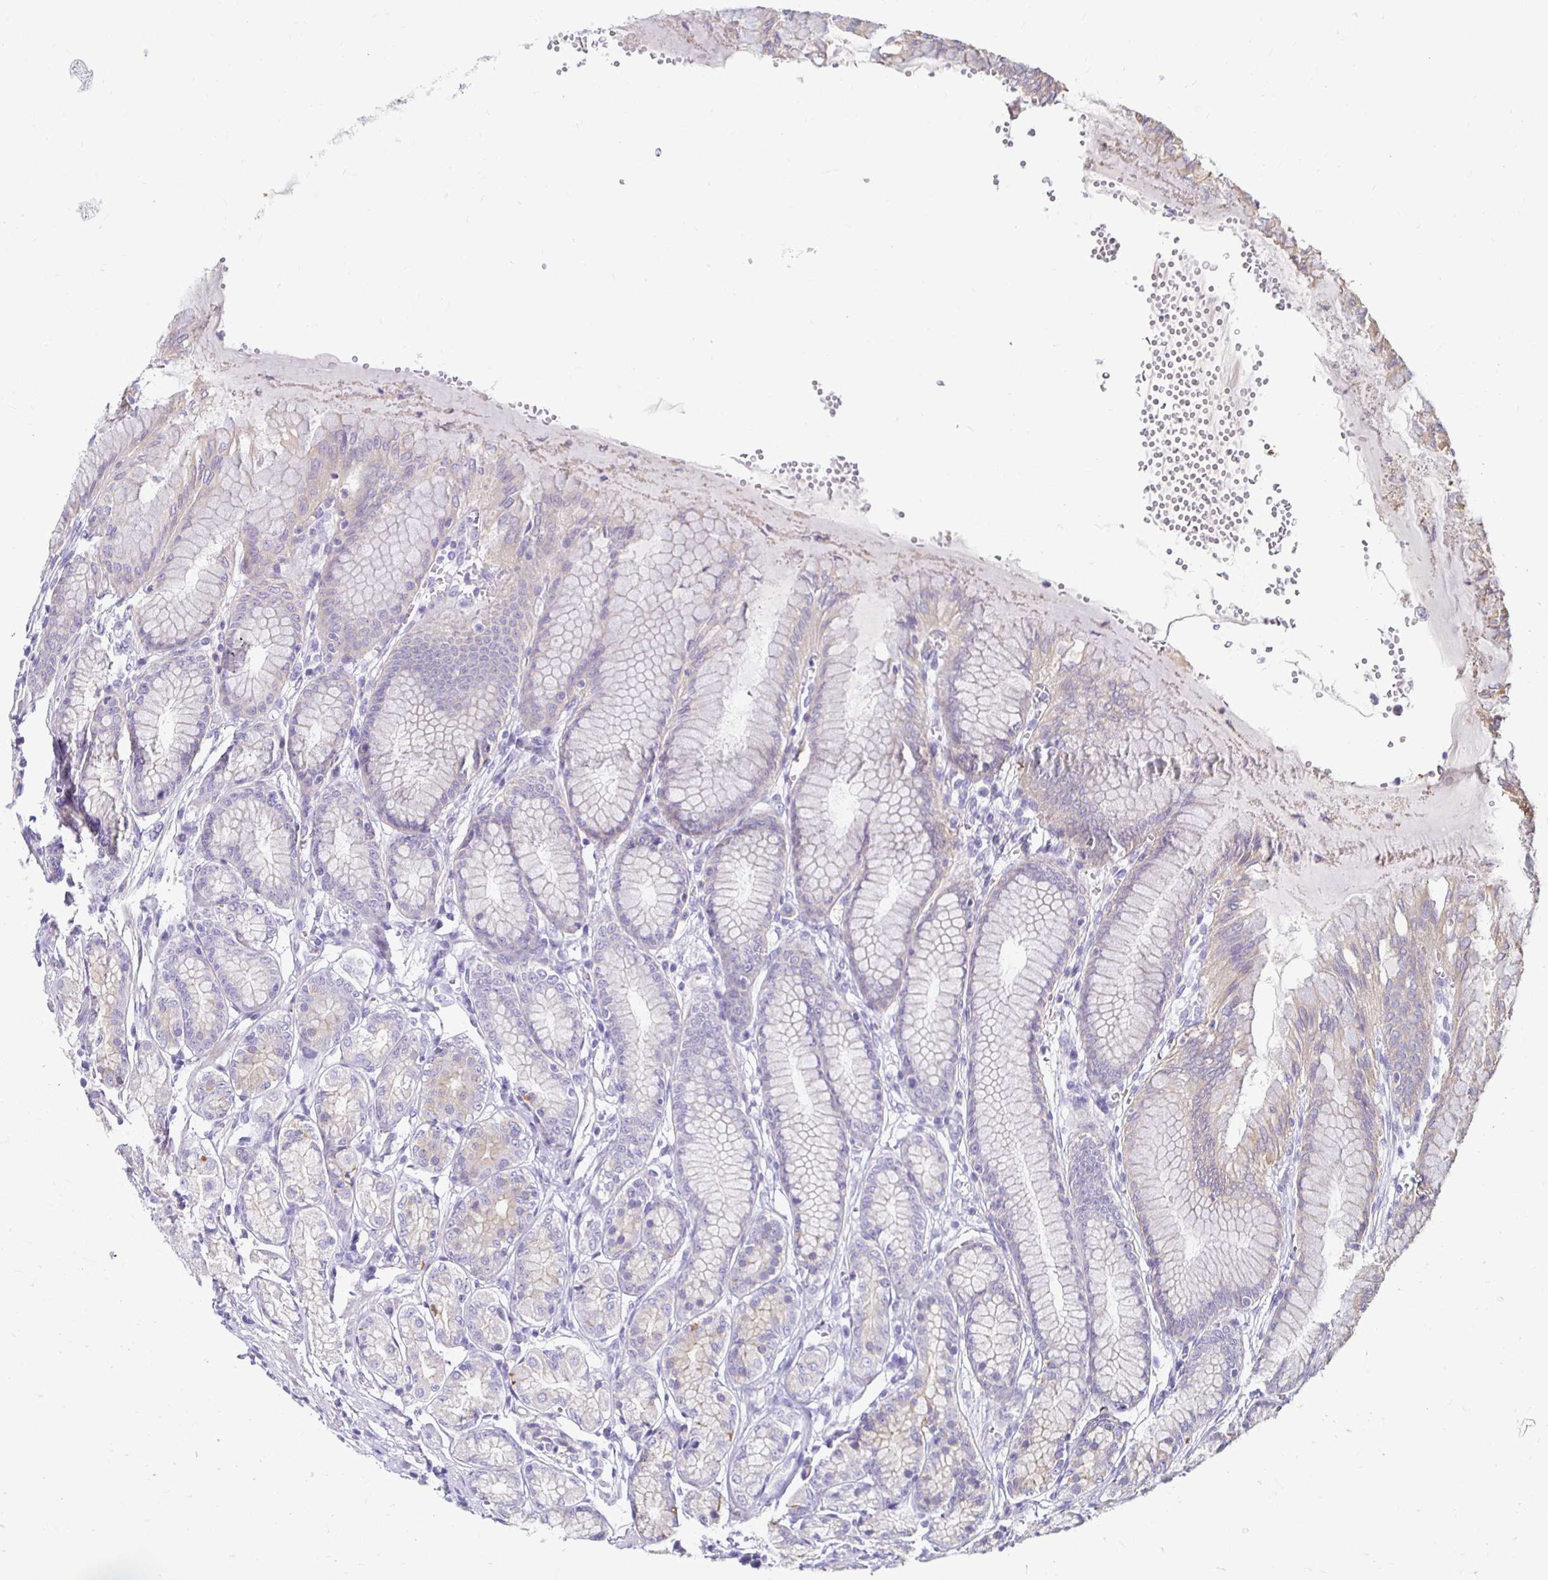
{"staining": {"intensity": "weak", "quantity": "<25%", "location": "cytoplasmic/membranous"}, "tissue": "stomach", "cell_type": "Glandular cells", "image_type": "normal", "snomed": [{"axis": "morphology", "description": "Normal tissue, NOS"}, {"axis": "topography", "description": "Stomach"}, {"axis": "topography", "description": "Stomach, lower"}], "caption": "Immunohistochemical staining of unremarkable stomach reveals no significant staining in glandular cells. (Immunohistochemistry (ihc), brightfield microscopy, high magnification).", "gene": "AKAP6", "patient": {"sex": "male", "age": 76}}